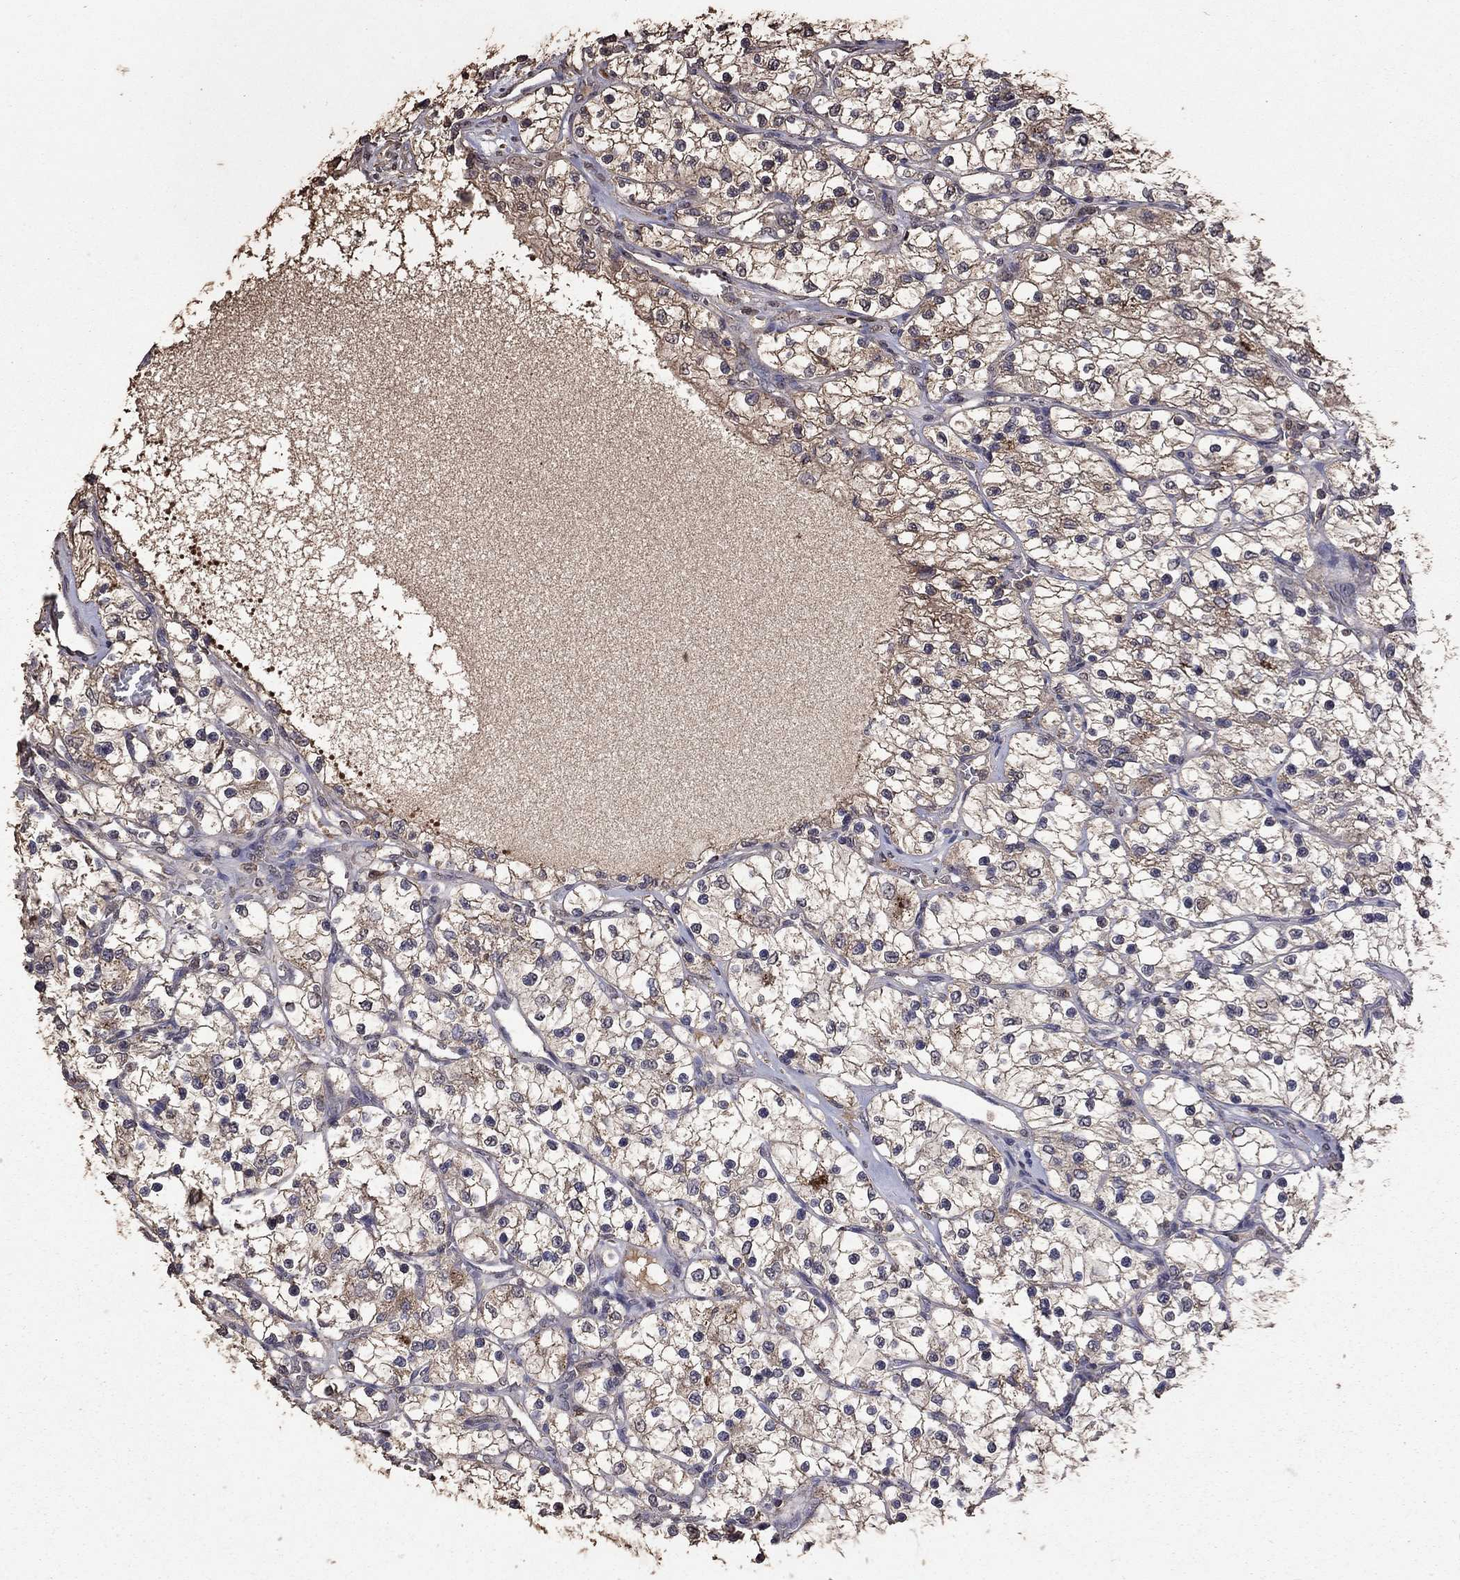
{"staining": {"intensity": "moderate", "quantity": "<25%", "location": "cytoplasmic/membranous"}, "tissue": "renal cancer", "cell_type": "Tumor cells", "image_type": "cancer", "snomed": [{"axis": "morphology", "description": "Adenocarcinoma, NOS"}, {"axis": "topography", "description": "Kidney"}], "caption": "The image exhibits a brown stain indicating the presence of a protein in the cytoplasmic/membranous of tumor cells in adenocarcinoma (renal). (Stains: DAB in brown, nuclei in blue, Microscopy: brightfield microscopy at high magnification).", "gene": "SERPINA5", "patient": {"sex": "female", "age": 69}}